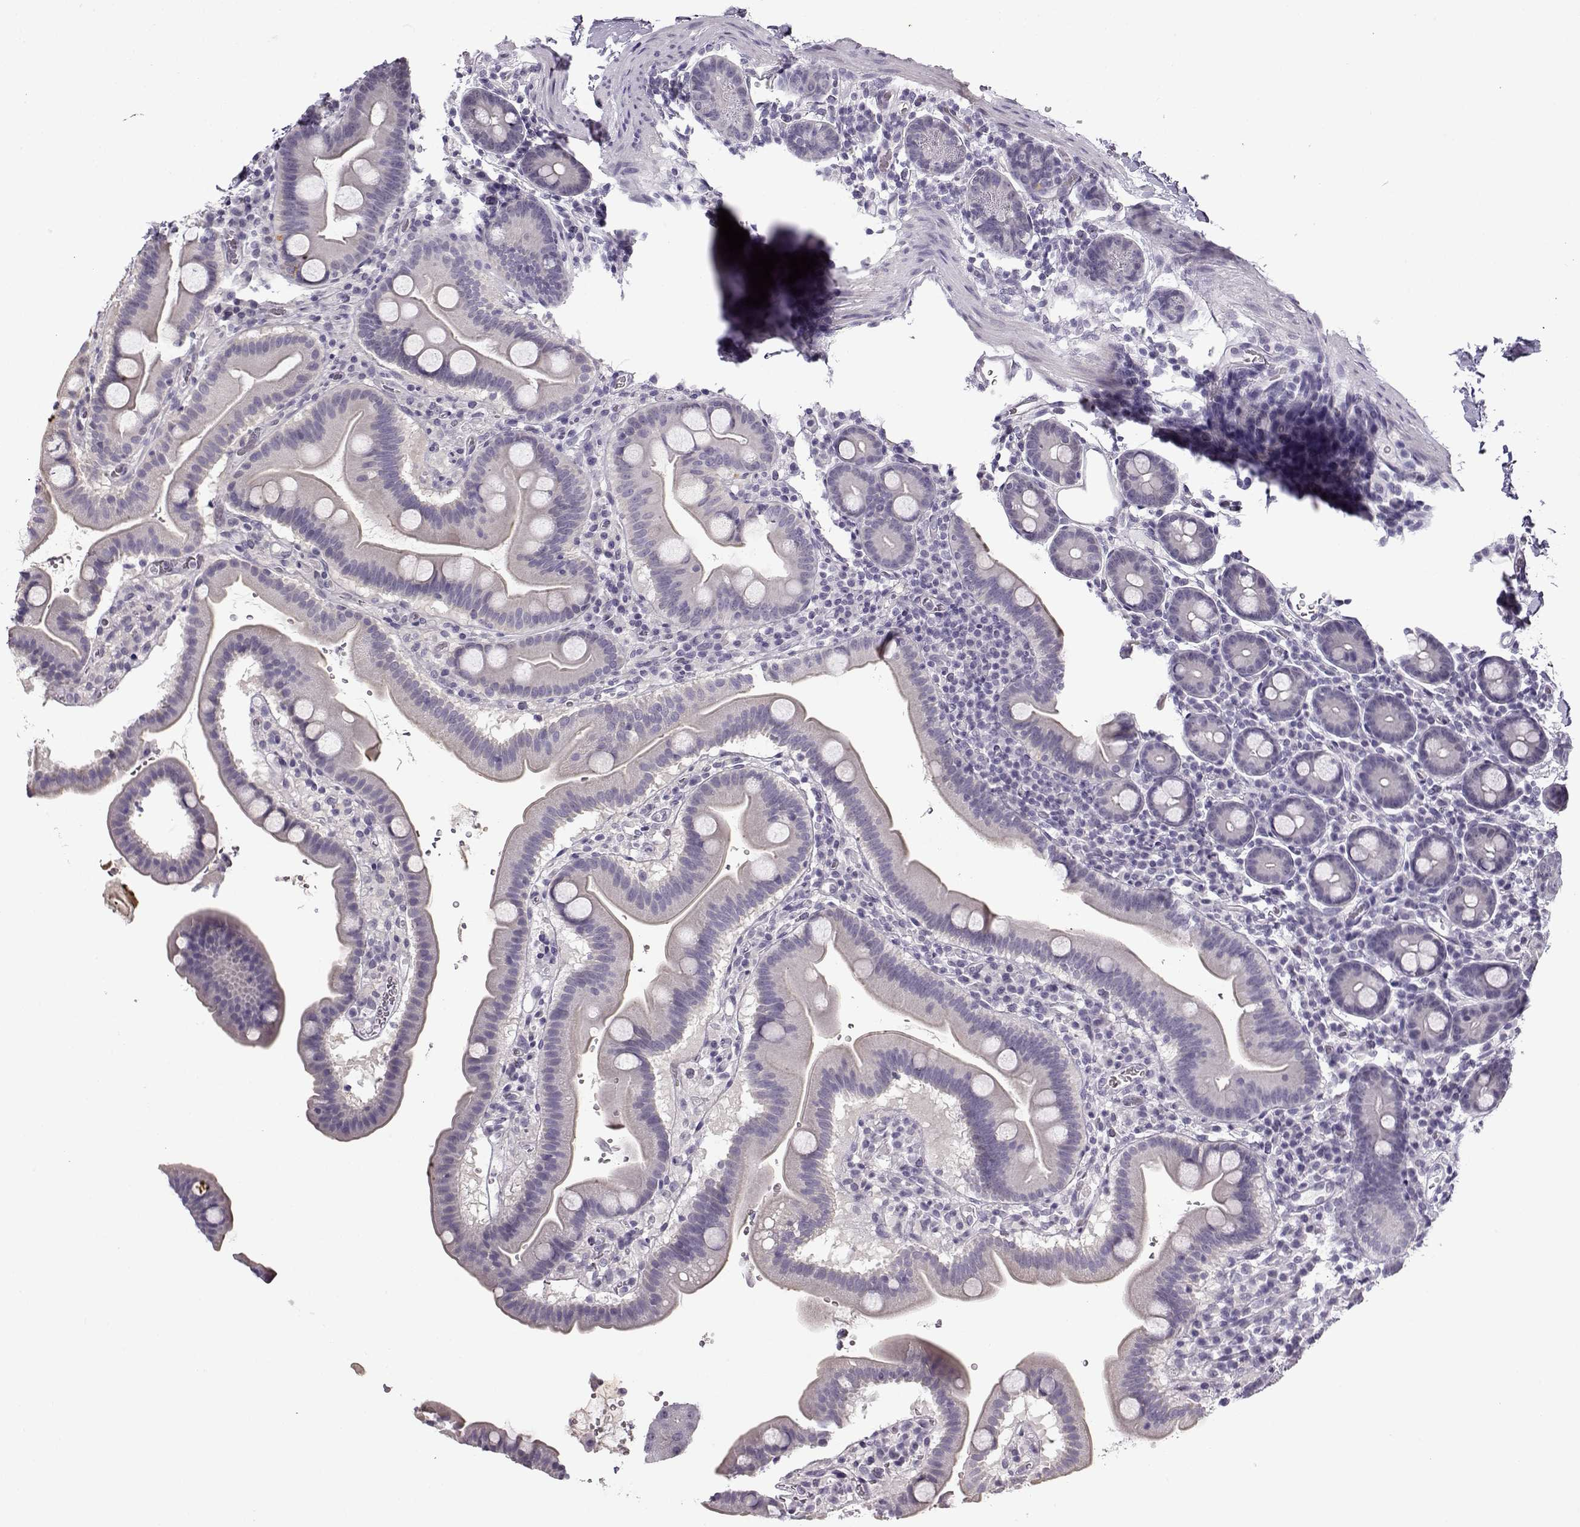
{"staining": {"intensity": "negative", "quantity": "none", "location": "none"}, "tissue": "duodenum", "cell_type": "Glandular cells", "image_type": "normal", "snomed": [{"axis": "morphology", "description": "Normal tissue, NOS"}, {"axis": "topography", "description": "Duodenum"}], "caption": "An immunohistochemistry (IHC) image of benign duodenum is shown. There is no staining in glandular cells of duodenum.", "gene": "TEX55", "patient": {"sex": "male", "age": 59}}